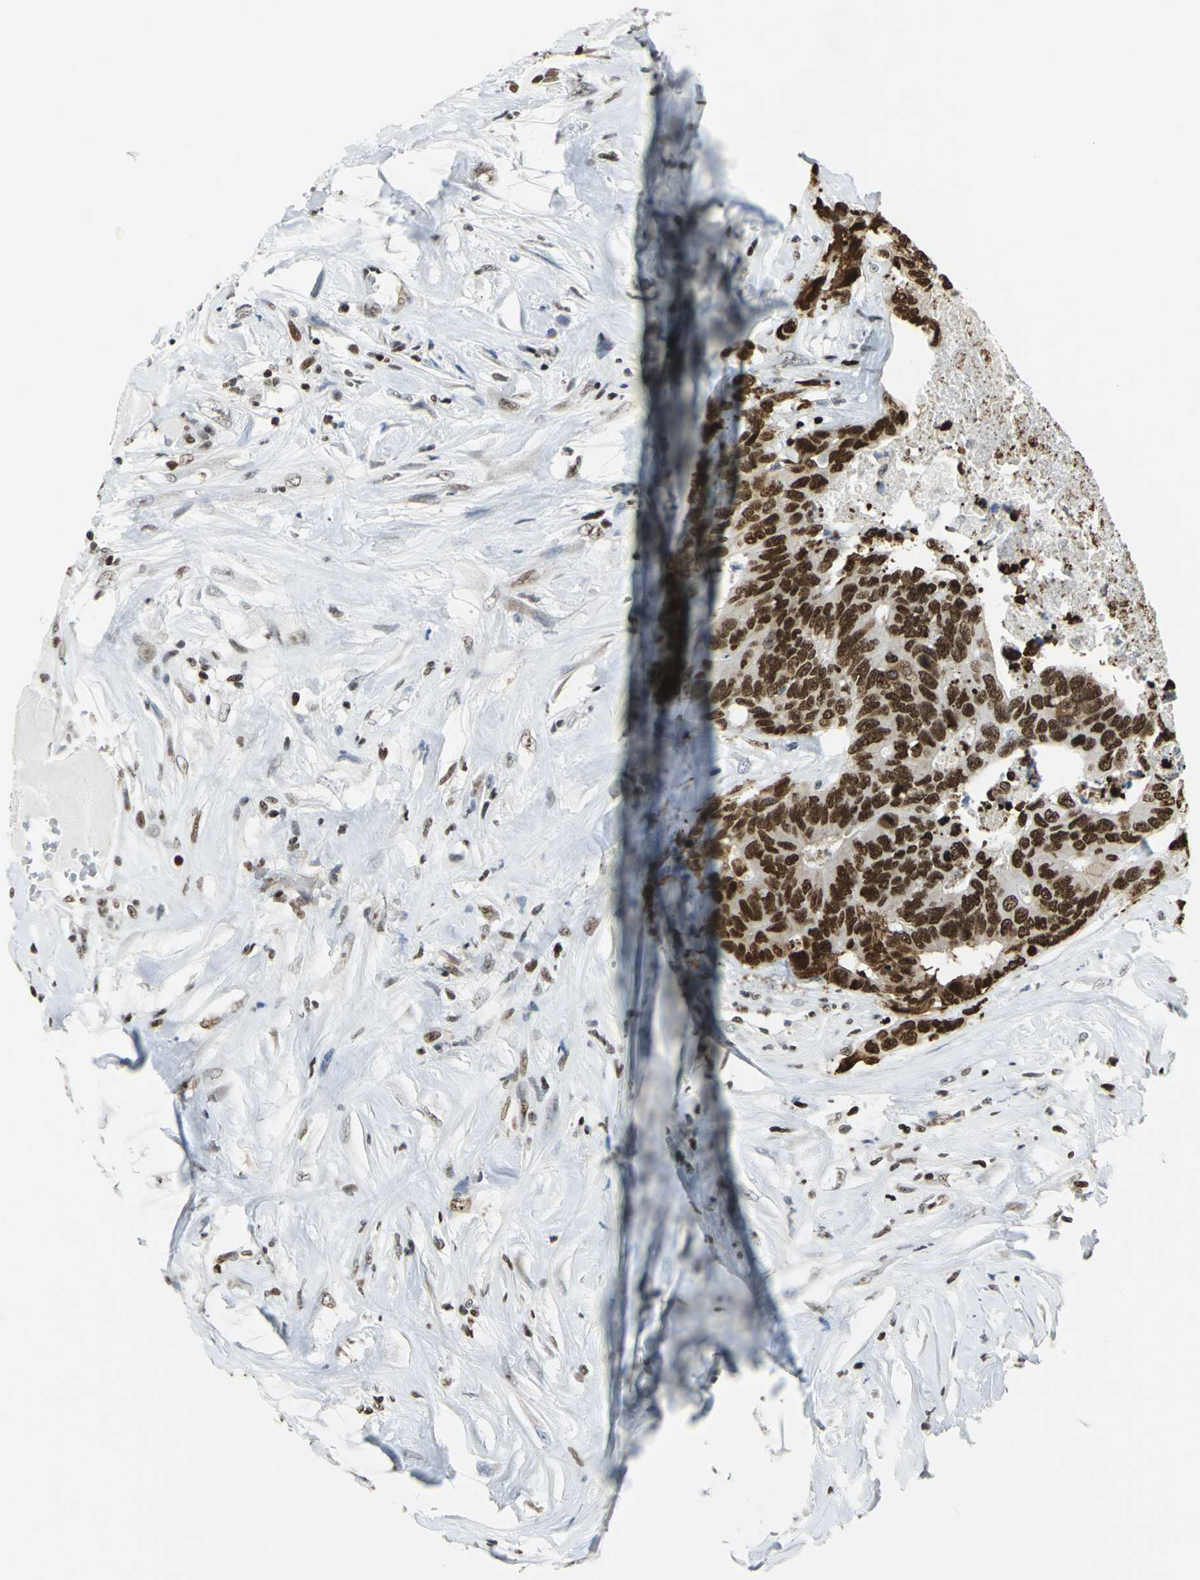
{"staining": {"intensity": "strong", "quantity": ">75%", "location": "nuclear"}, "tissue": "colorectal cancer", "cell_type": "Tumor cells", "image_type": "cancer", "snomed": [{"axis": "morphology", "description": "Adenocarcinoma, NOS"}, {"axis": "topography", "description": "Rectum"}], "caption": "This is an image of immunohistochemistry (IHC) staining of colorectal adenocarcinoma, which shows strong staining in the nuclear of tumor cells.", "gene": "HMGB1", "patient": {"sex": "male", "age": 55}}